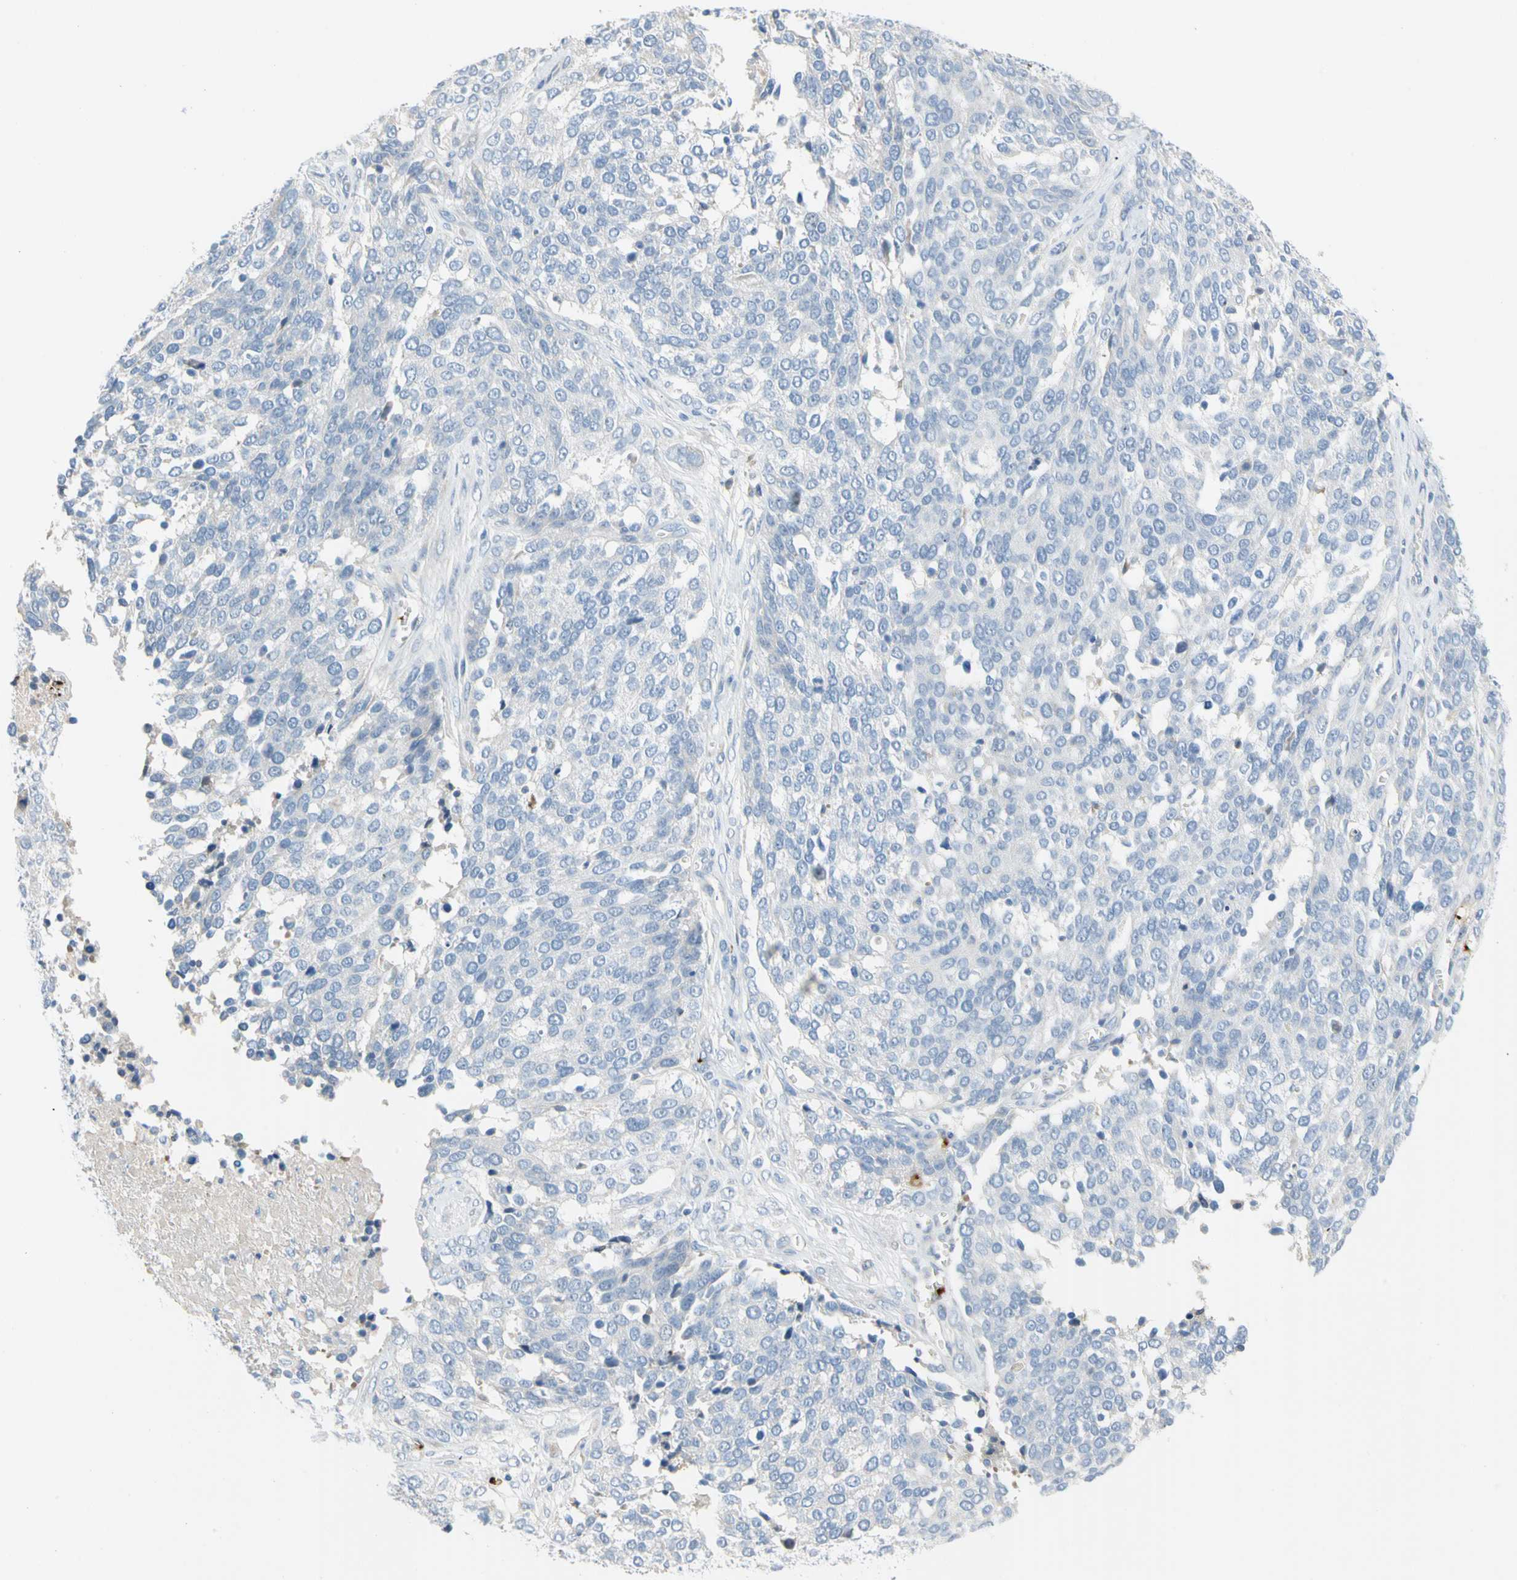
{"staining": {"intensity": "negative", "quantity": "none", "location": "none"}, "tissue": "ovarian cancer", "cell_type": "Tumor cells", "image_type": "cancer", "snomed": [{"axis": "morphology", "description": "Cystadenocarcinoma, serous, NOS"}, {"axis": "topography", "description": "Ovary"}], "caption": "Immunohistochemical staining of human ovarian serous cystadenocarcinoma exhibits no significant positivity in tumor cells. (IHC, brightfield microscopy, high magnification).", "gene": "PPBP", "patient": {"sex": "female", "age": 44}}